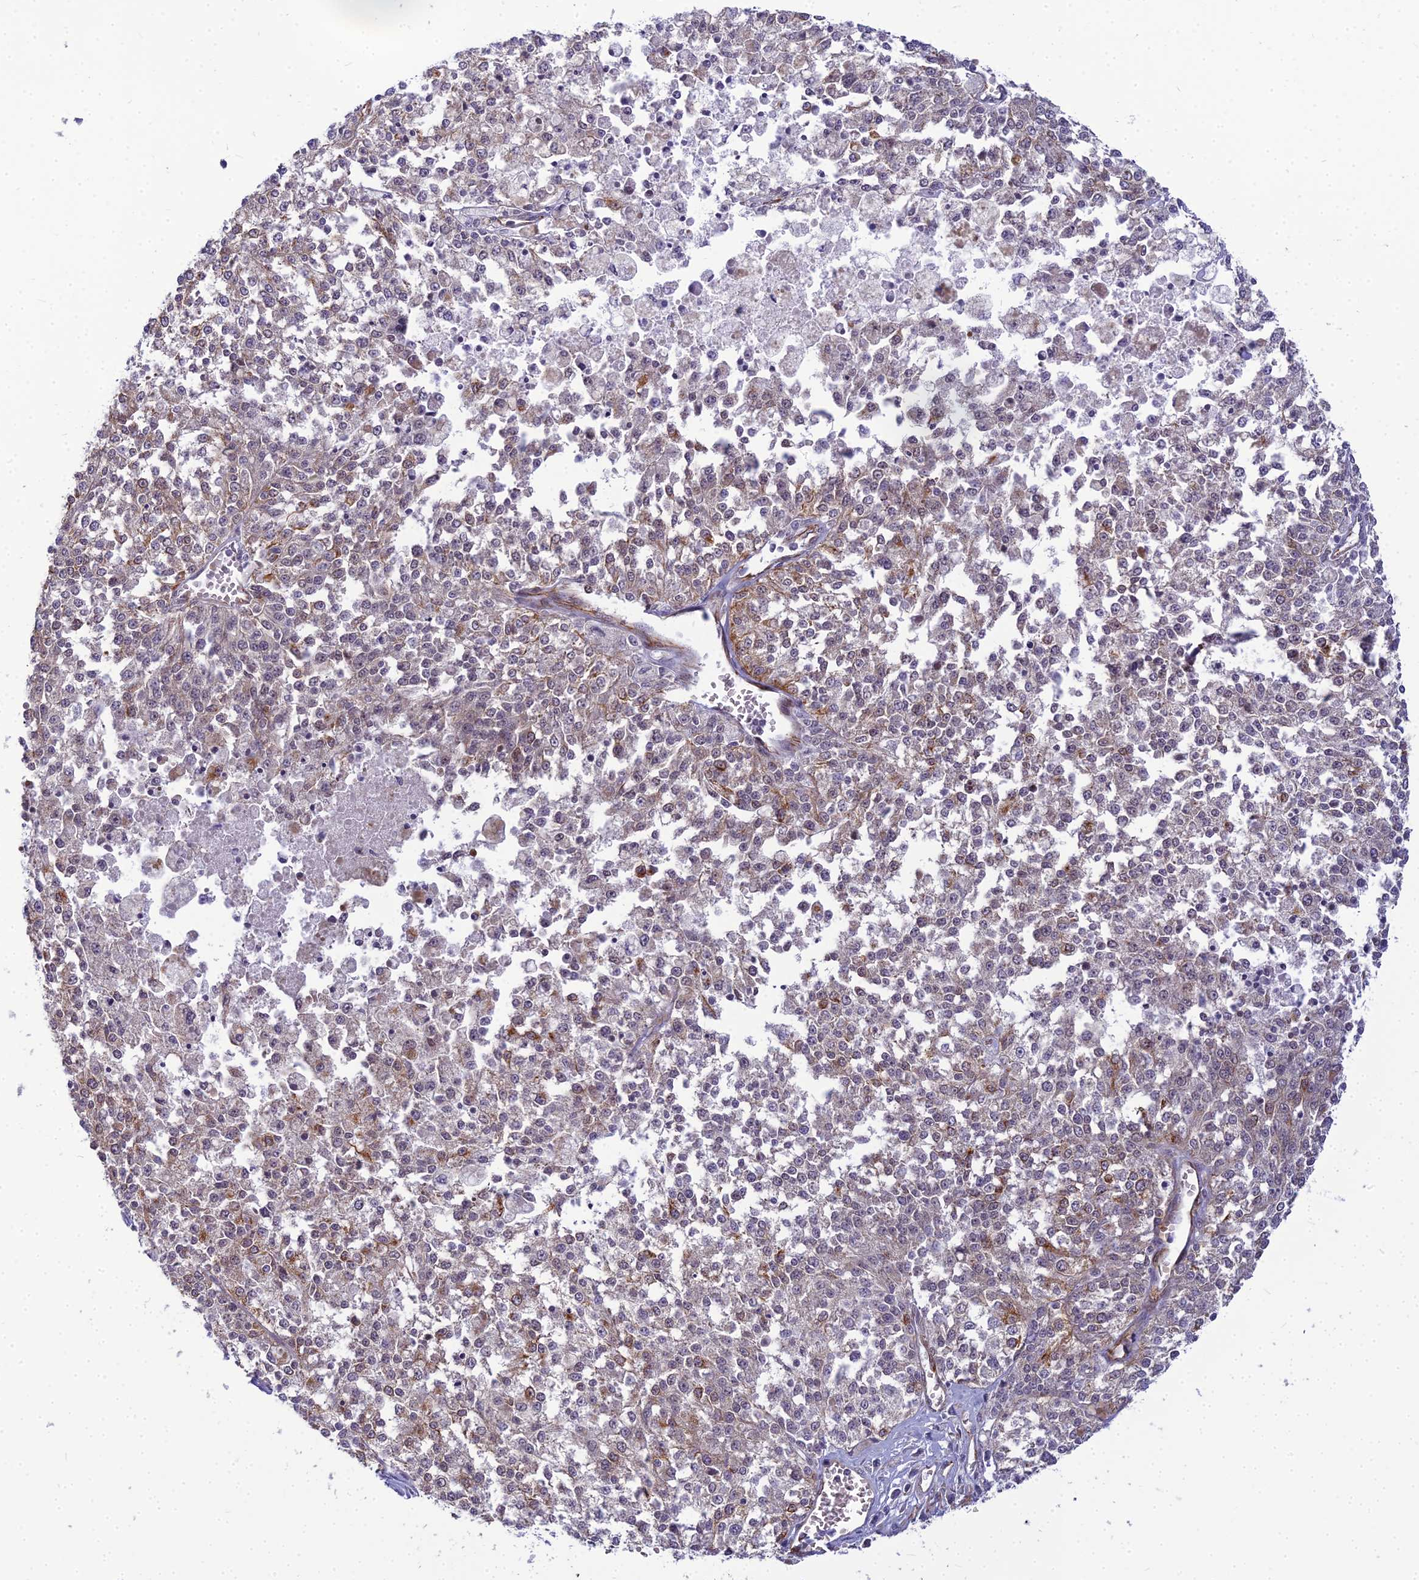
{"staining": {"intensity": "moderate", "quantity": "25%-75%", "location": "cytoplasmic/membranous,nuclear"}, "tissue": "melanoma", "cell_type": "Tumor cells", "image_type": "cancer", "snomed": [{"axis": "morphology", "description": "Malignant melanoma, NOS"}, {"axis": "topography", "description": "Skin"}], "caption": "This is a histology image of IHC staining of malignant melanoma, which shows moderate staining in the cytoplasmic/membranous and nuclear of tumor cells.", "gene": "RGL3", "patient": {"sex": "female", "age": 64}}